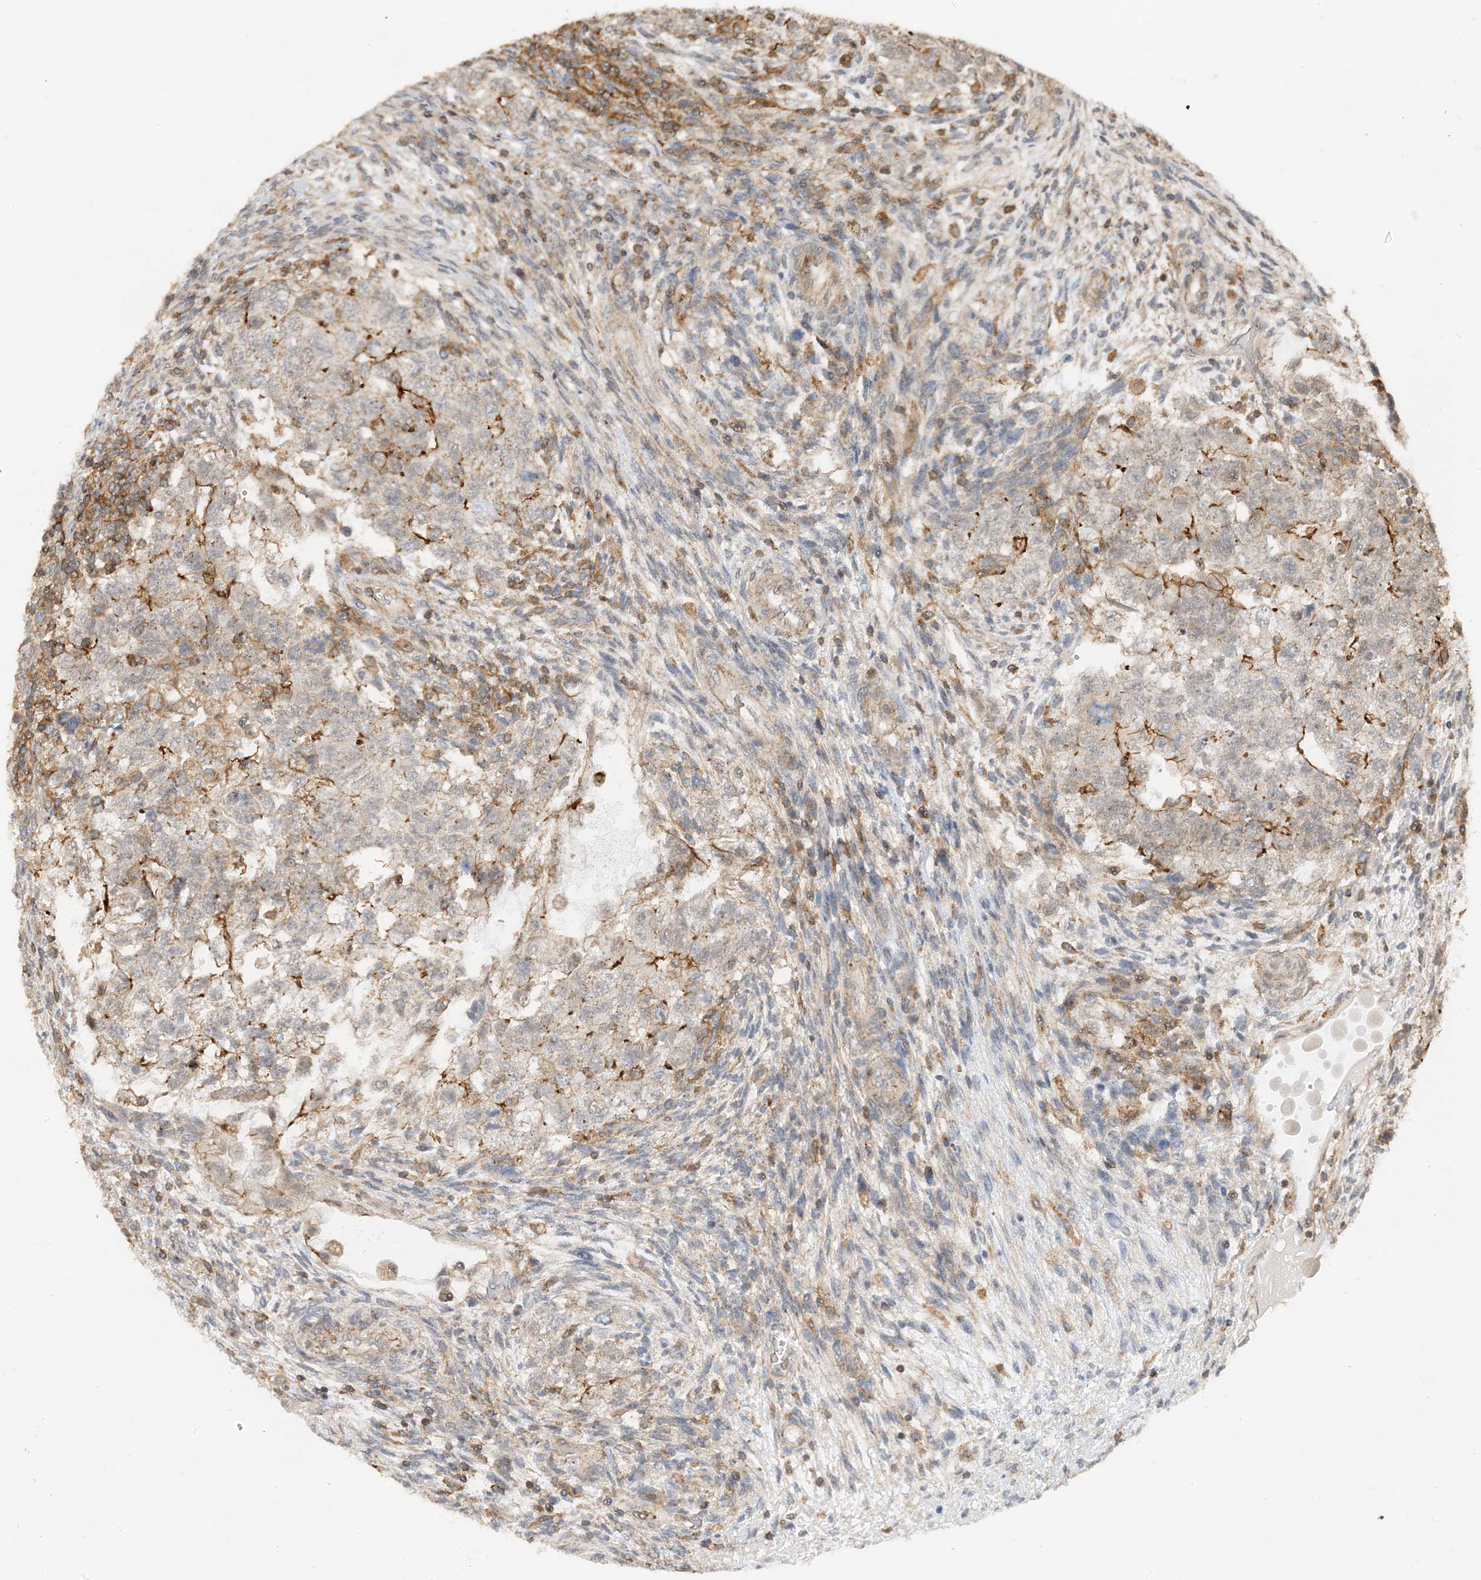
{"staining": {"intensity": "moderate", "quantity": "<25%", "location": "cytoplasmic/membranous"}, "tissue": "testis cancer", "cell_type": "Tumor cells", "image_type": "cancer", "snomed": [{"axis": "morphology", "description": "Carcinoma, Embryonal, NOS"}, {"axis": "topography", "description": "Testis"}], "caption": "High-power microscopy captured an immunohistochemistry micrograph of embryonal carcinoma (testis), revealing moderate cytoplasmic/membranous positivity in about <25% of tumor cells.", "gene": "TATDN3", "patient": {"sex": "male", "age": 36}}